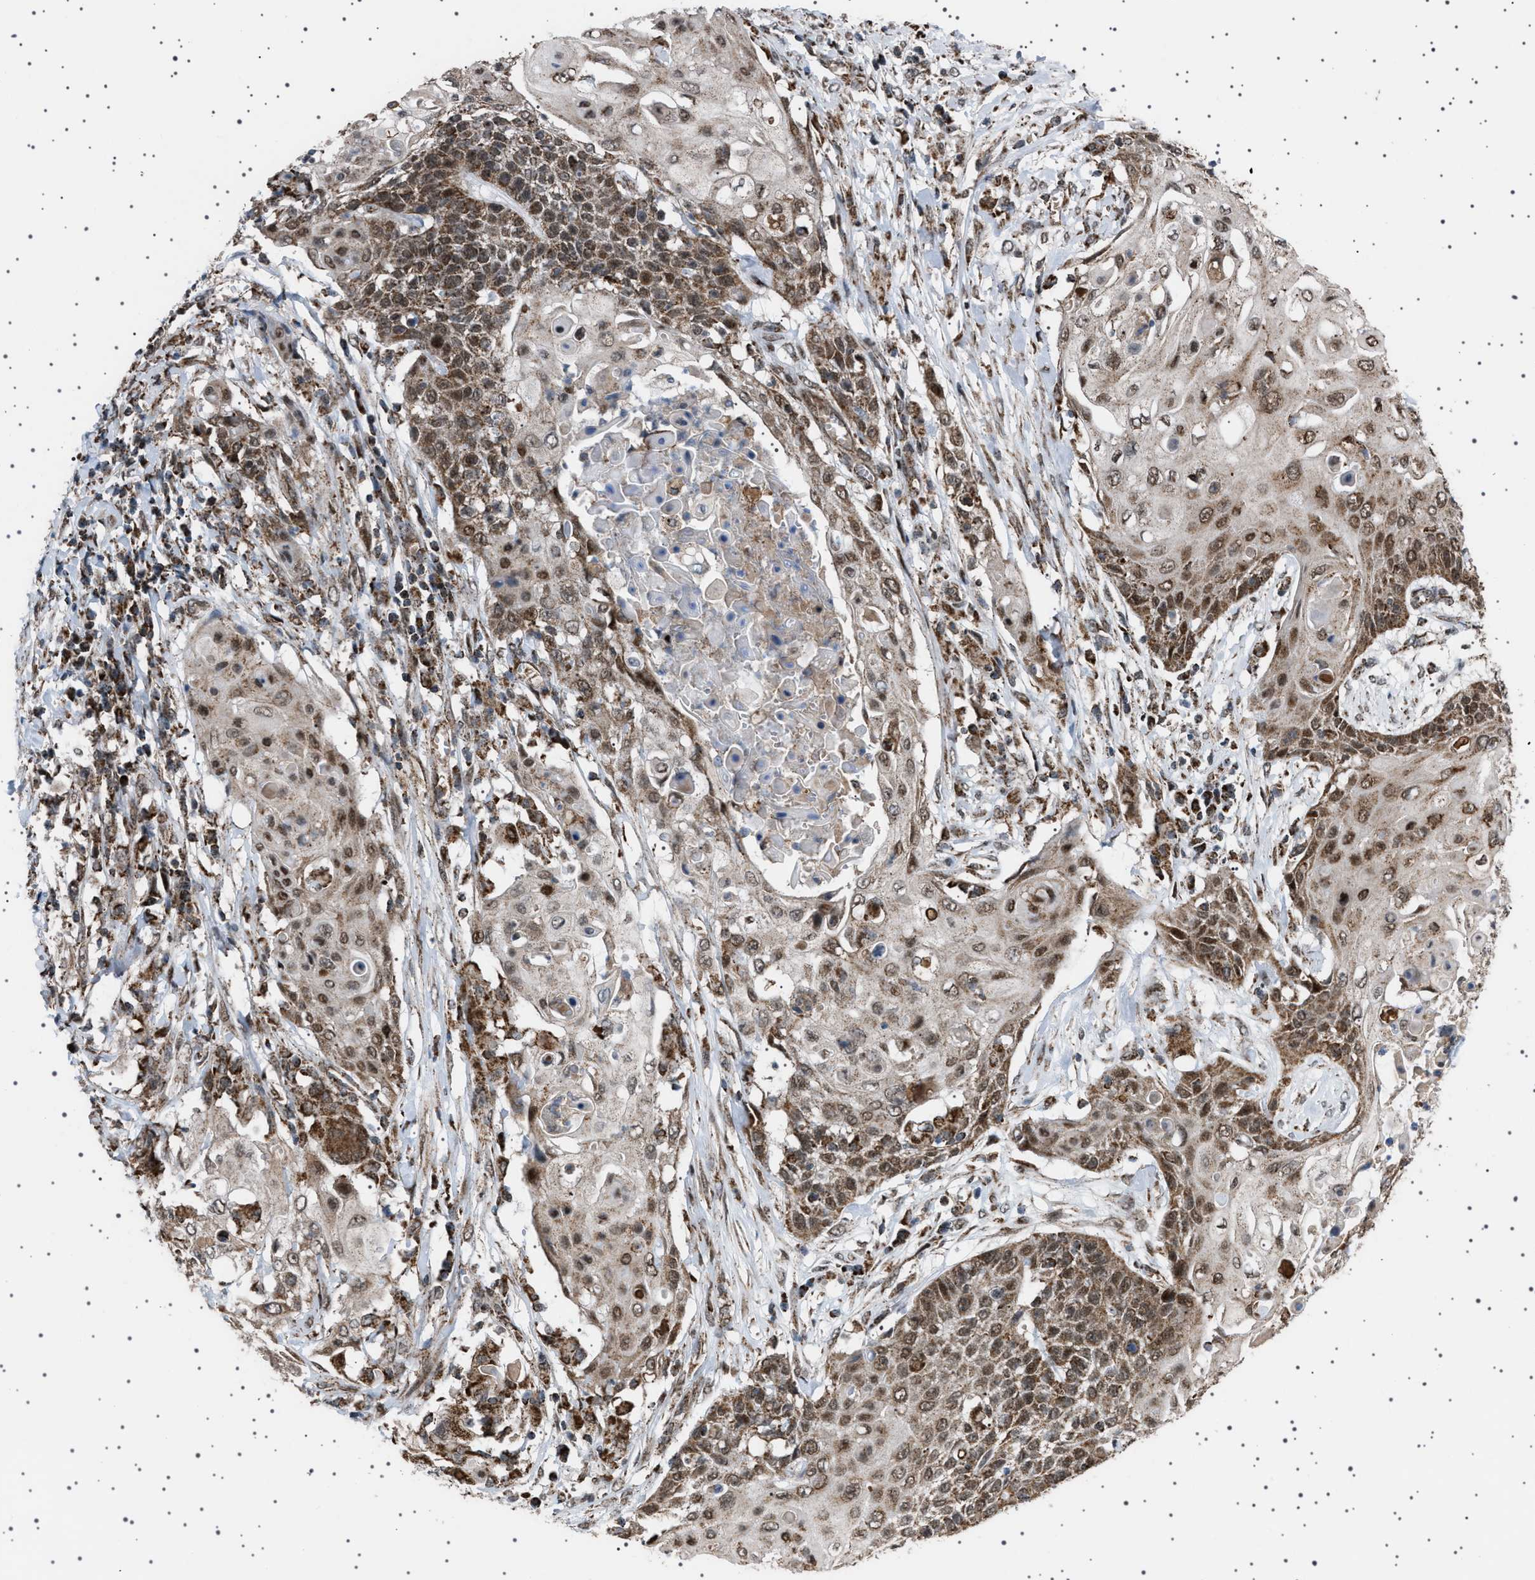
{"staining": {"intensity": "moderate", "quantity": ">75%", "location": "cytoplasmic/membranous,nuclear"}, "tissue": "cervical cancer", "cell_type": "Tumor cells", "image_type": "cancer", "snomed": [{"axis": "morphology", "description": "Squamous cell carcinoma, NOS"}, {"axis": "topography", "description": "Cervix"}], "caption": "Brown immunohistochemical staining in human cervical squamous cell carcinoma shows moderate cytoplasmic/membranous and nuclear staining in about >75% of tumor cells.", "gene": "MELK", "patient": {"sex": "female", "age": 39}}